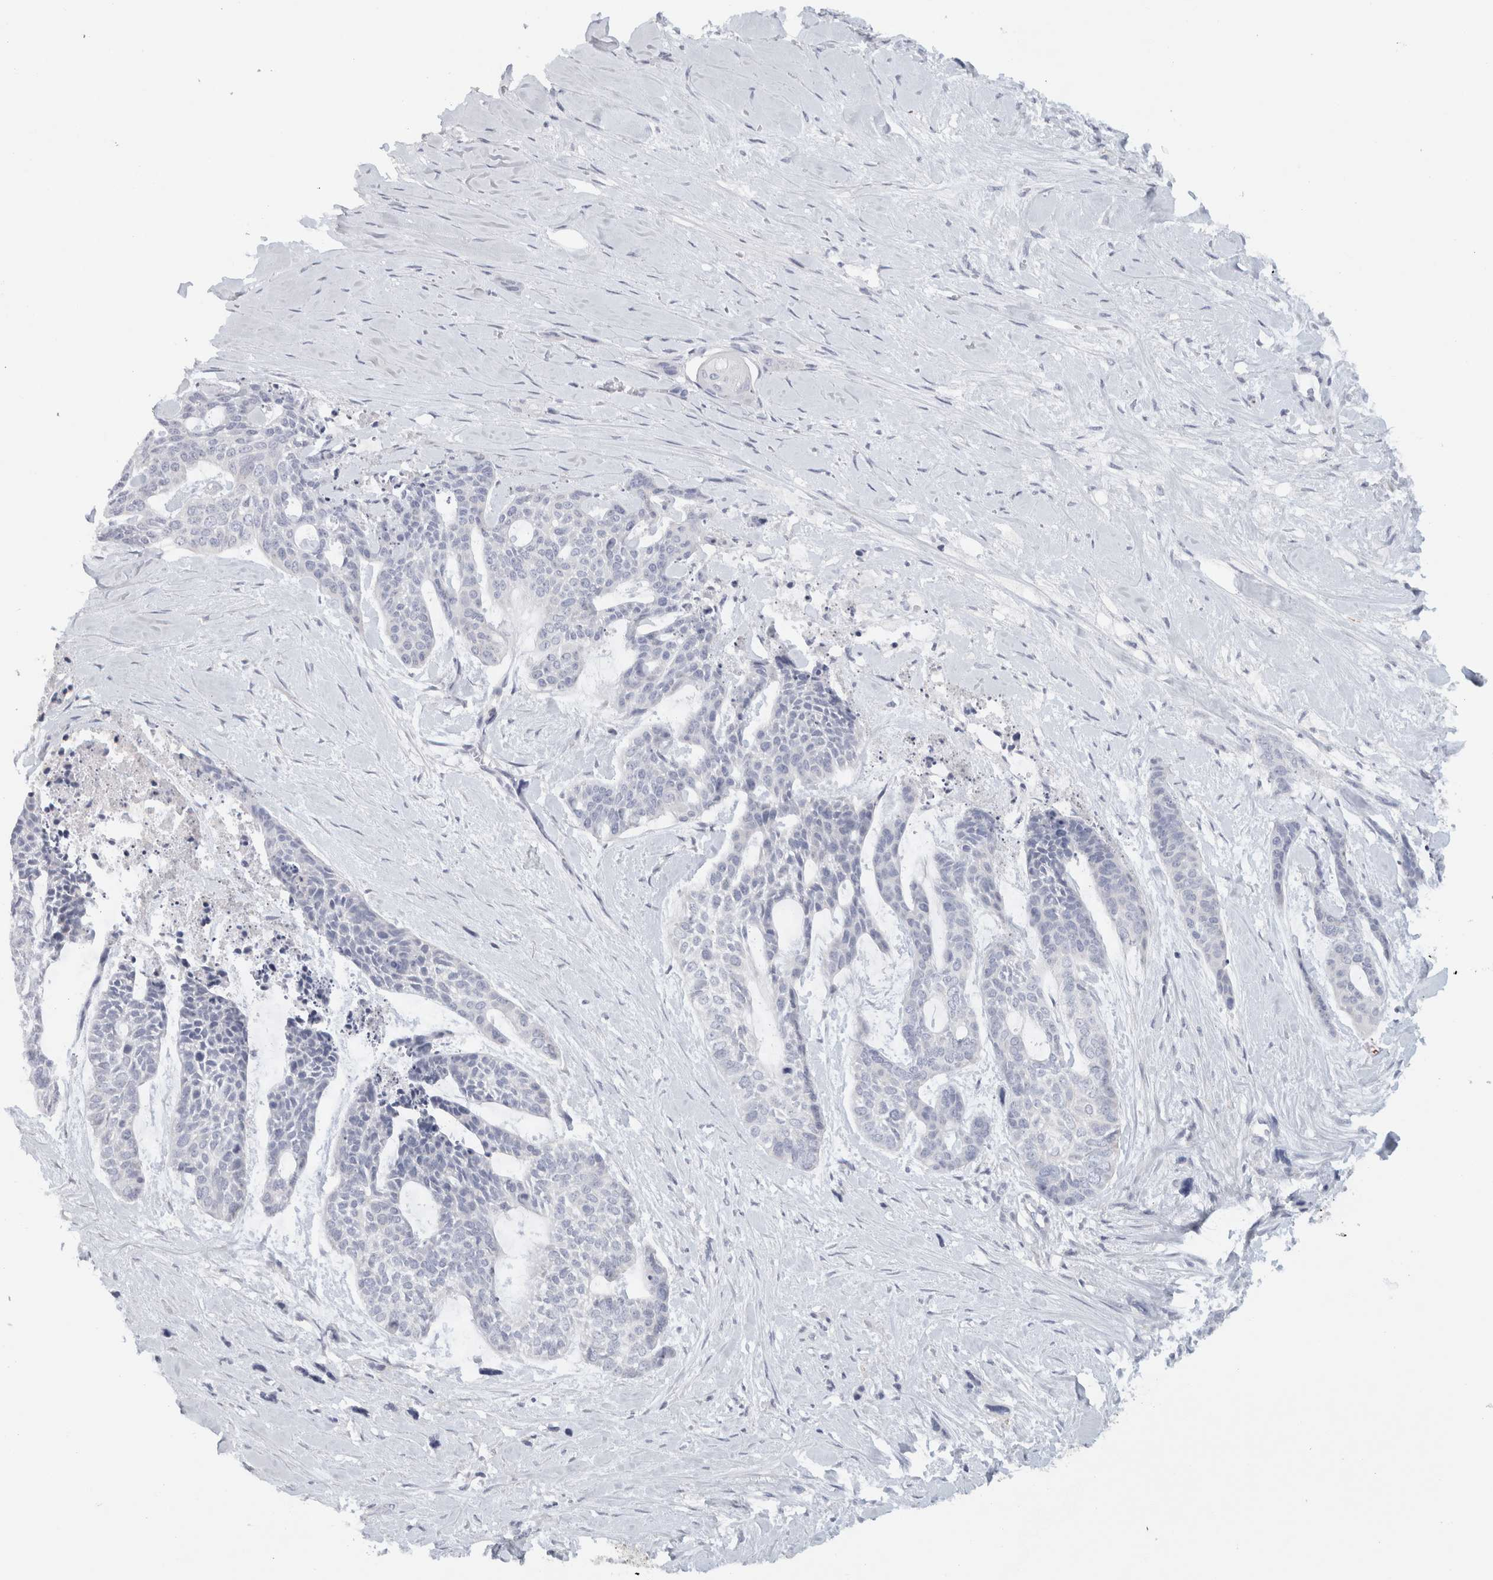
{"staining": {"intensity": "negative", "quantity": "none", "location": "none"}, "tissue": "skin cancer", "cell_type": "Tumor cells", "image_type": "cancer", "snomed": [{"axis": "morphology", "description": "Basal cell carcinoma"}, {"axis": "topography", "description": "Skin"}], "caption": "The immunohistochemistry image has no significant staining in tumor cells of basal cell carcinoma (skin) tissue.", "gene": "STK31", "patient": {"sex": "female", "age": 64}}